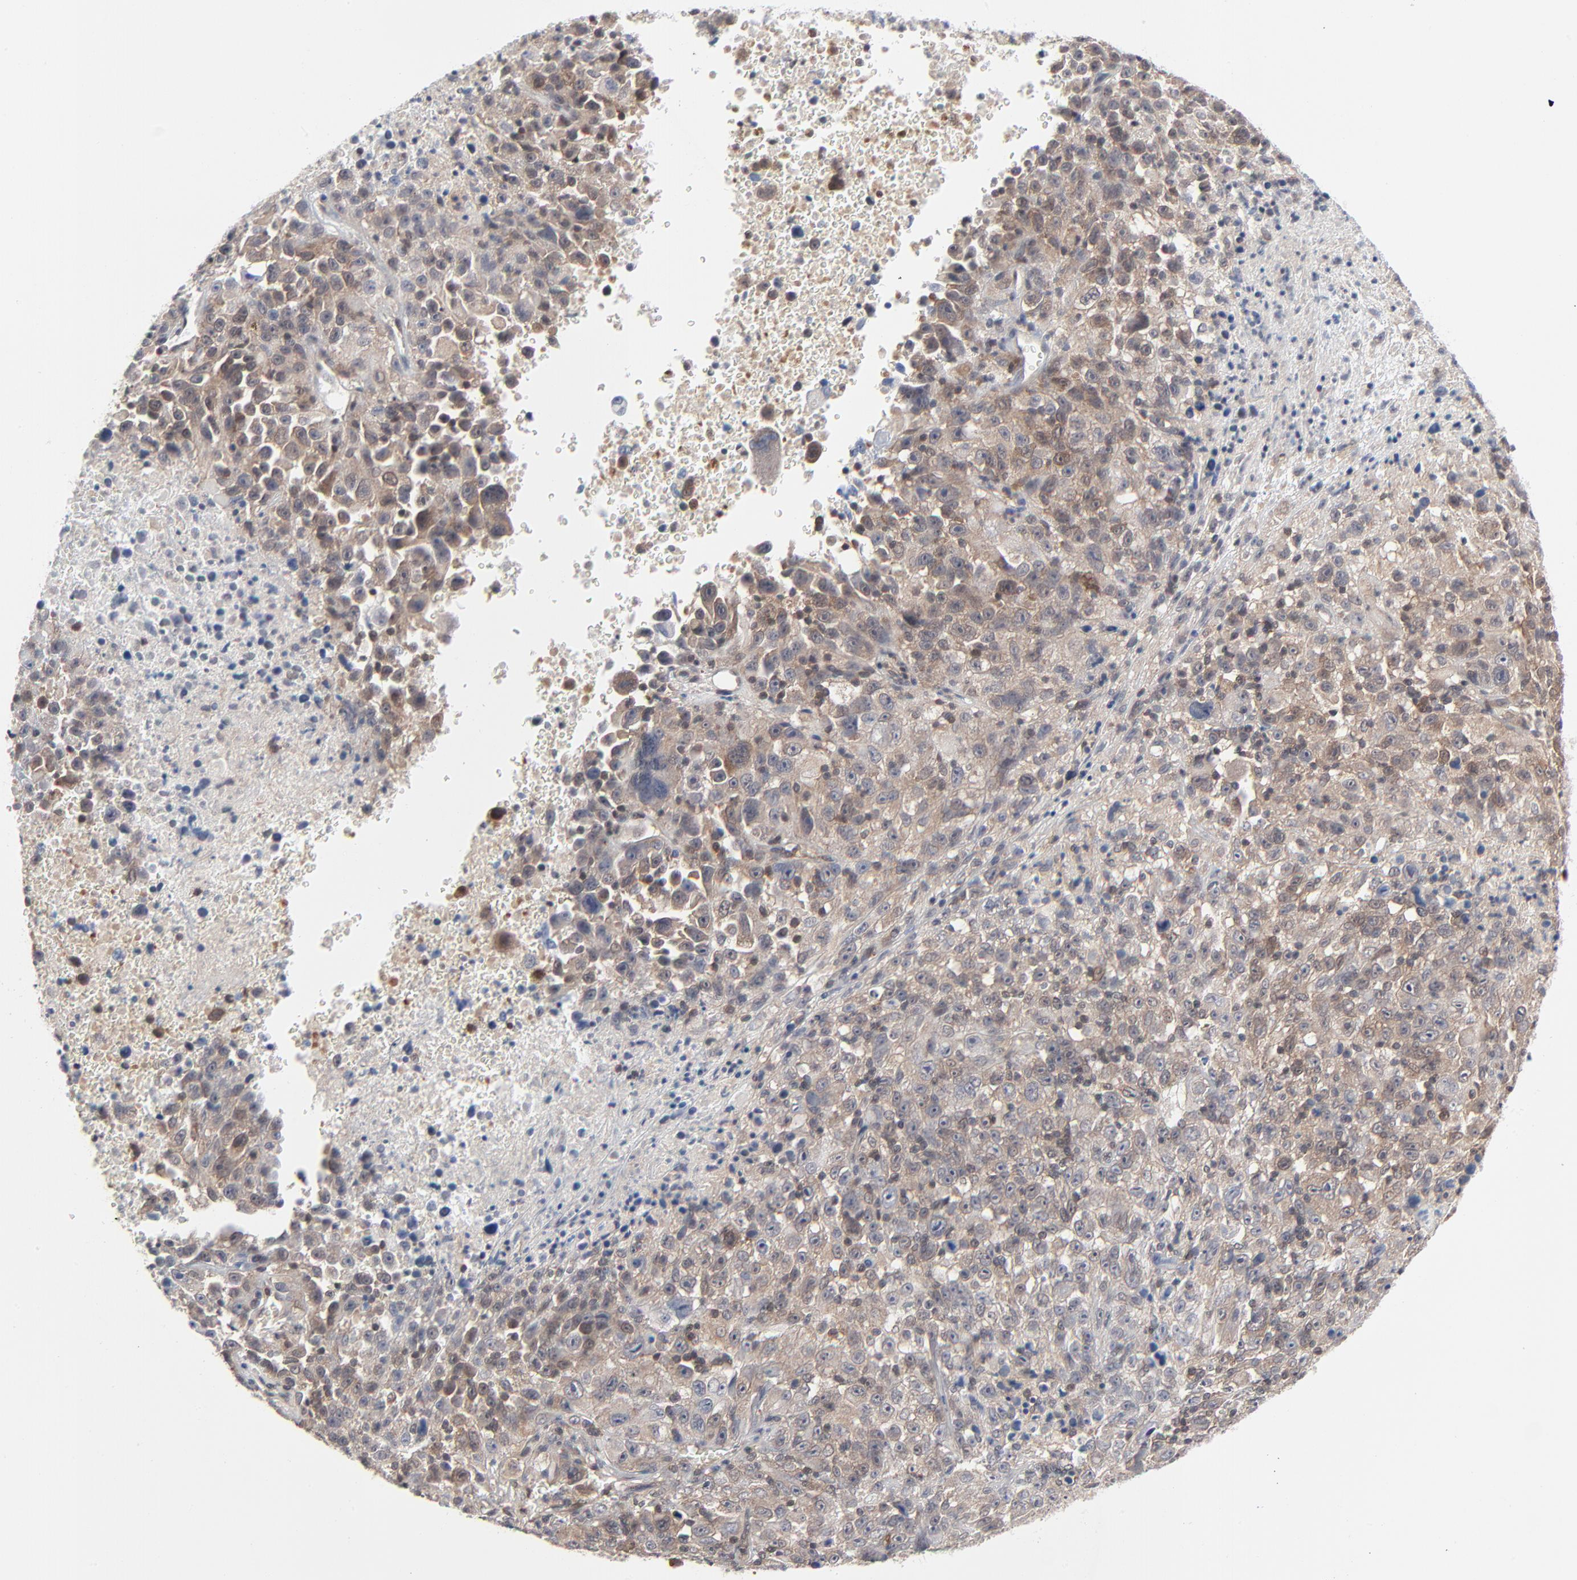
{"staining": {"intensity": "moderate", "quantity": ">75%", "location": "cytoplasmic/membranous"}, "tissue": "melanoma", "cell_type": "Tumor cells", "image_type": "cancer", "snomed": [{"axis": "morphology", "description": "Malignant melanoma, Metastatic site"}, {"axis": "topography", "description": "Cerebral cortex"}], "caption": "IHC micrograph of neoplastic tissue: human melanoma stained using immunohistochemistry (IHC) displays medium levels of moderate protein expression localized specifically in the cytoplasmic/membranous of tumor cells, appearing as a cytoplasmic/membranous brown color.", "gene": "RPS6KB1", "patient": {"sex": "female", "age": 52}}